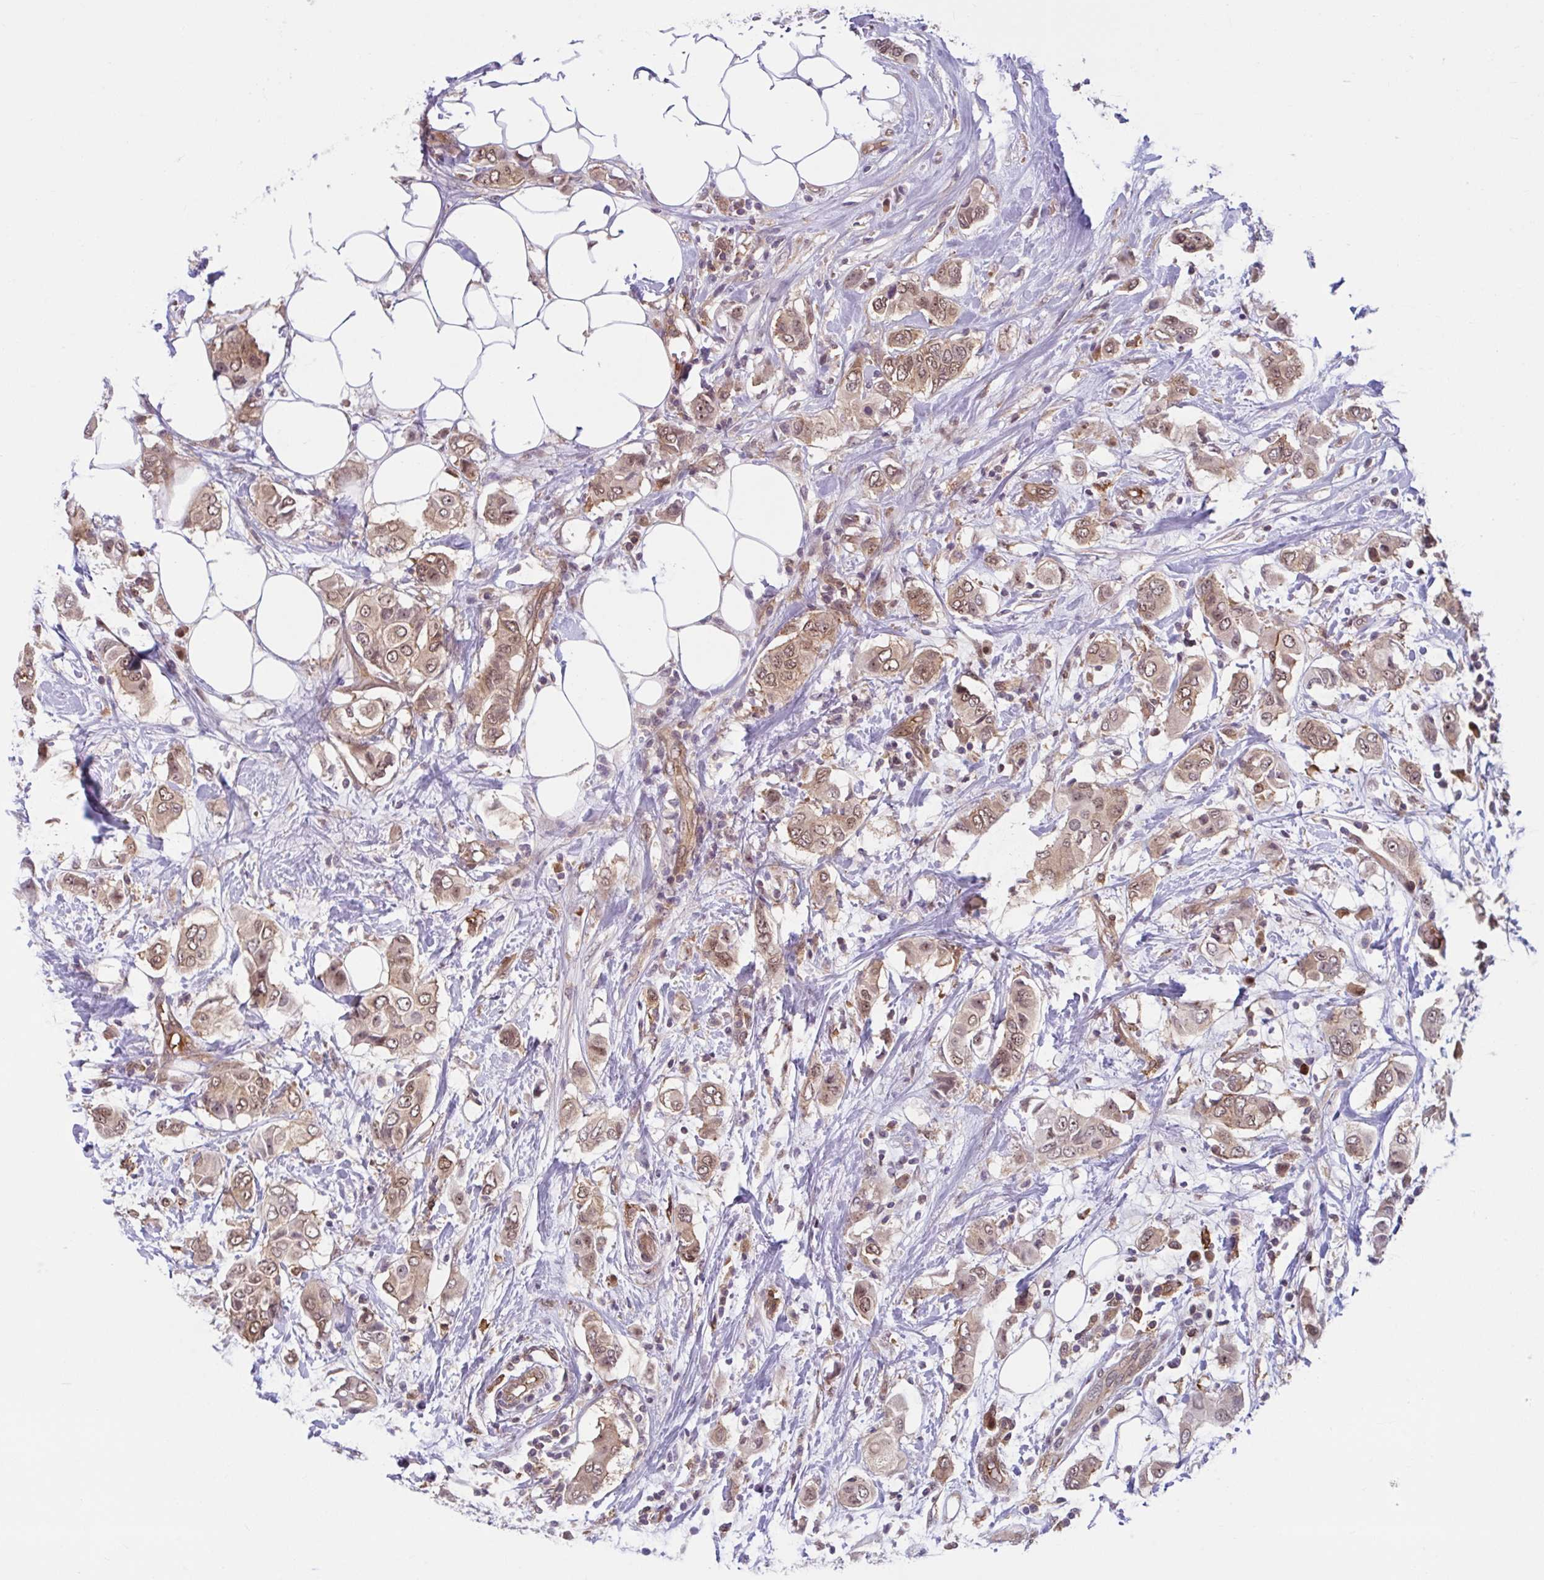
{"staining": {"intensity": "weak", "quantity": ">75%", "location": "cytoplasmic/membranous,nuclear"}, "tissue": "breast cancer", "cell_type": "Tumor cells", "image_type": "cancer", "snomed": [{"axis": "morphology", "description": "Lobular carcinoma"}, {"axis": "topography", "description": "Breast"}], "caption": "Breast lobular carcinoma stained with immunohistochemistry (IHC) reveals weak cytoplasmic/membranous and nuclear expression in approximately >75% of tumor cells. The staining was performed using DAB to visualize the protein expression in brown, while the nuclei were stained in blue with hematoxylin (Magnification: 20x).", "gene": "HMBS", "patient": {"sex": "female", "age": 51}}